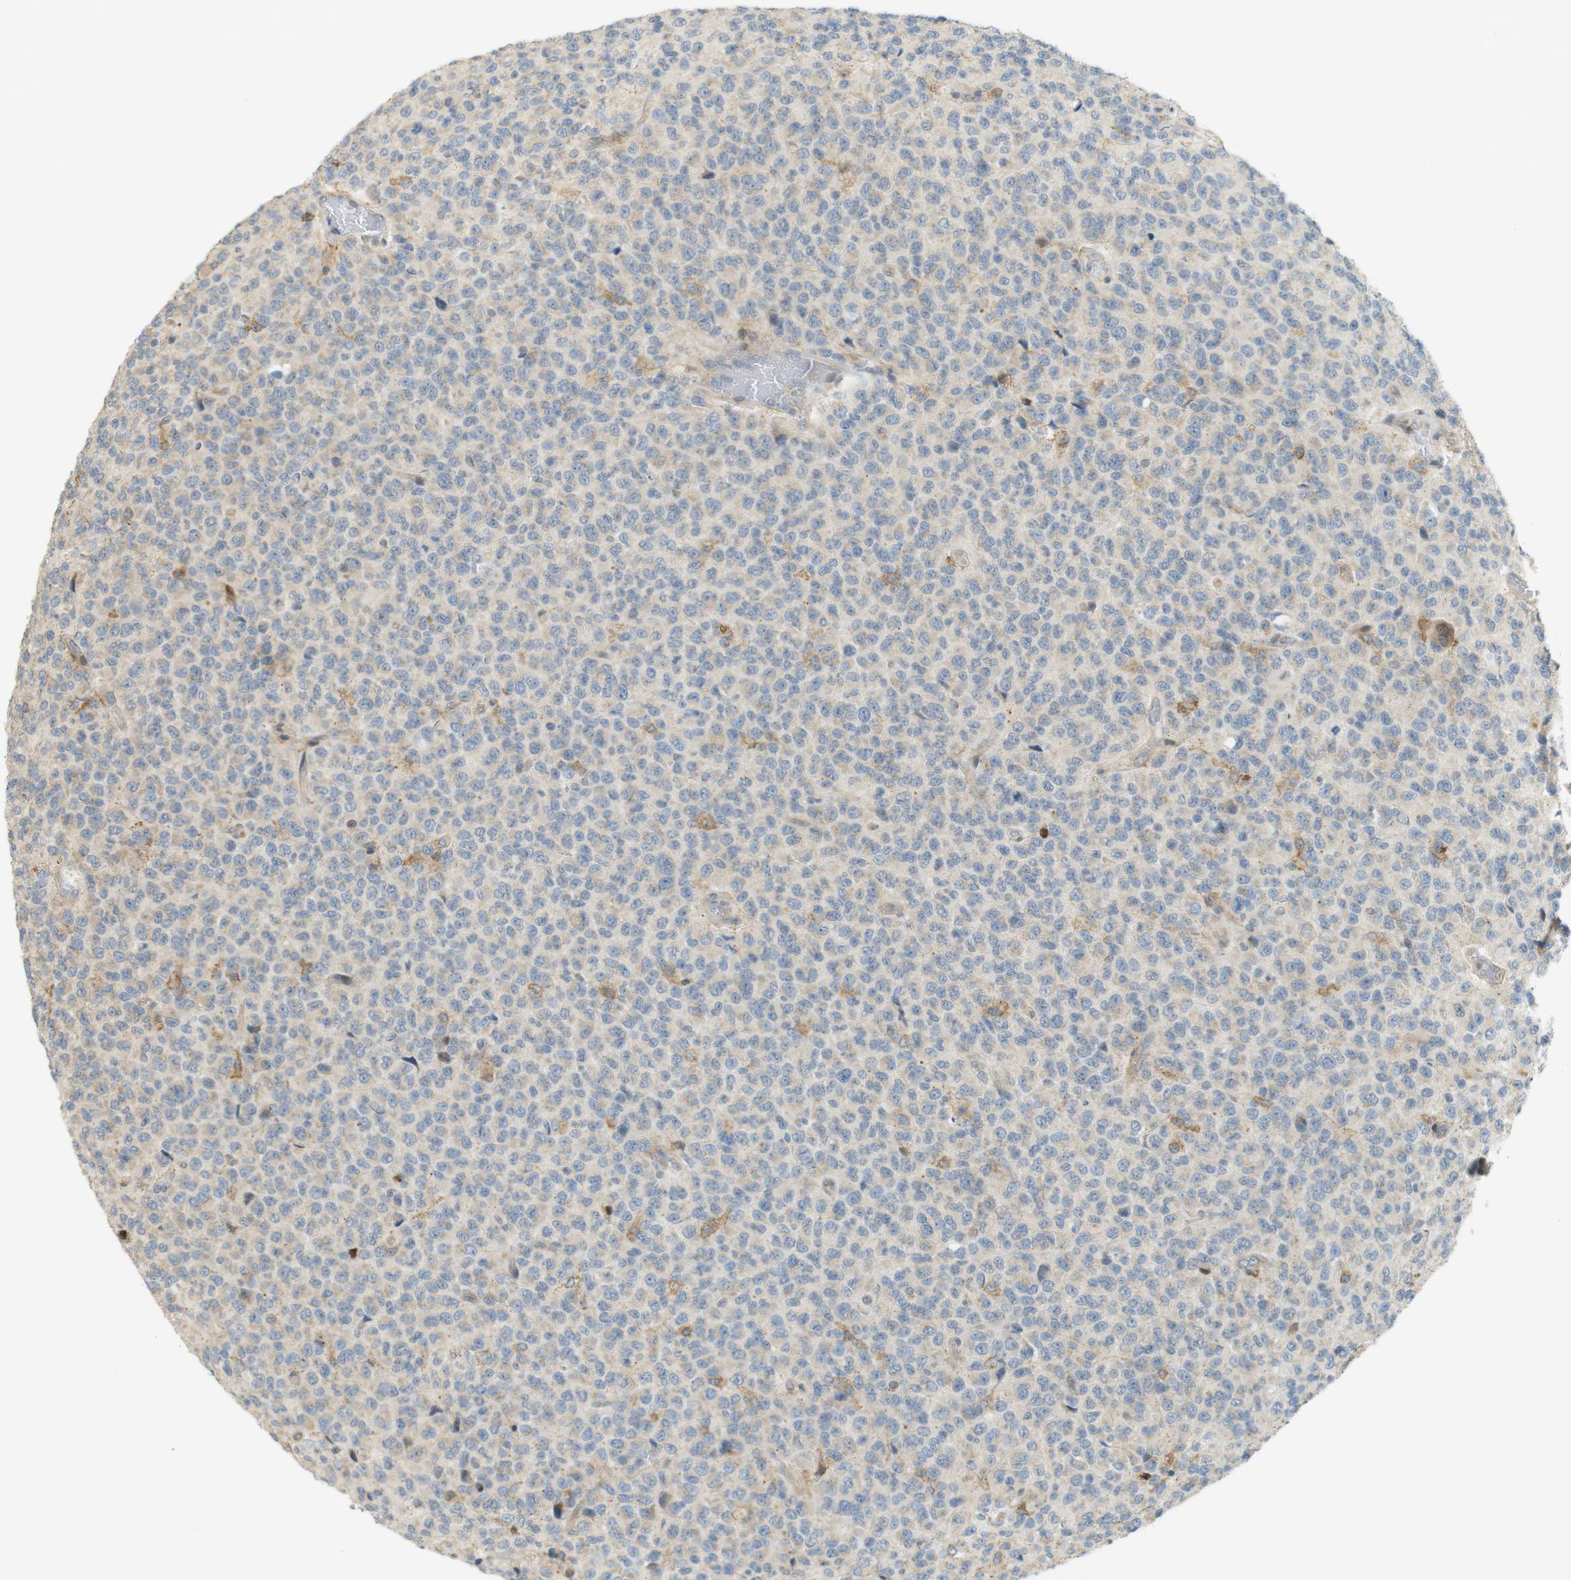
{"staining": {"intensity": "moderate", "quantity": "<25%", "location": "cytoplasmic/membranous"}, "tissue": "glioma", "cell_type": "Tumor cells", "image_type": "cancer", "snomed": [{"axis": "morphology", "description": "Glioma, malignant, High grade"}, {"axis": "topography", "description": "pancreas cauda"}], "caption": "Malignant high-grade glioma stained with a brown dye demonstrates moderate cytoplasmic/membranous positive staining in approximately <25% of tumor cells.", "gene": "CLRN3", "patient": {"sex": "male", "age": 60}}